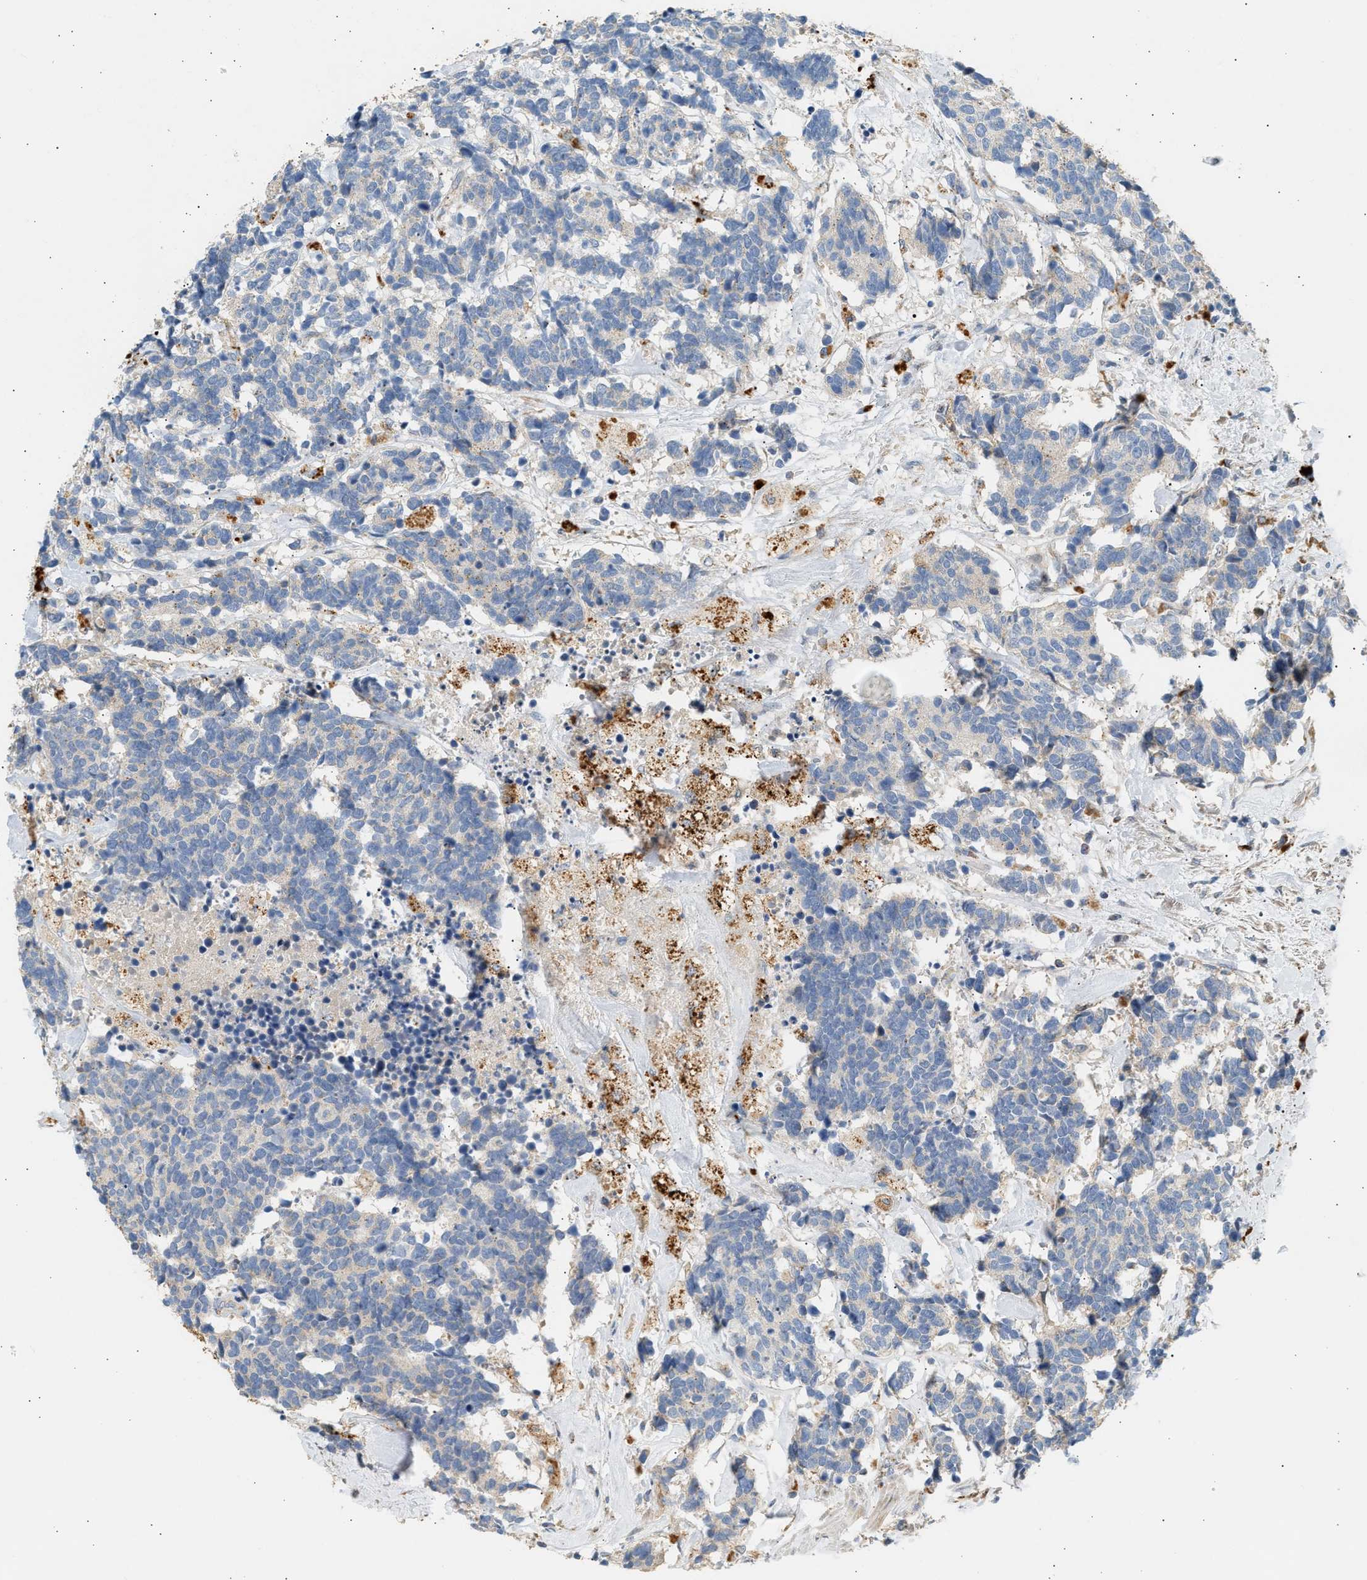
{"staining": {"intensity": "negative", "quantity": "none", "location": "none"}, "tissue": "carcinoid", "cell_type": "Tumor cells", "image_type": "cancer", "snomed": [{"axis": "morphology", "description": "Carcinoma, NOS"}, {"axis": "morphology", "description": "Carcinoid, malignant, NOS"}, {"axis": "topography", "description": "Urinary bladder"}], "caption": "High magnification brightfield microscopy of carcinoid stained with DAB (3,3'-diaminobenzidine) (brown) and counterstained with hematoxylin (blue): tumor cells show no significant positivity.", "gene": "ENTHD1", "patient": {"sex": "male", "age": 57}}